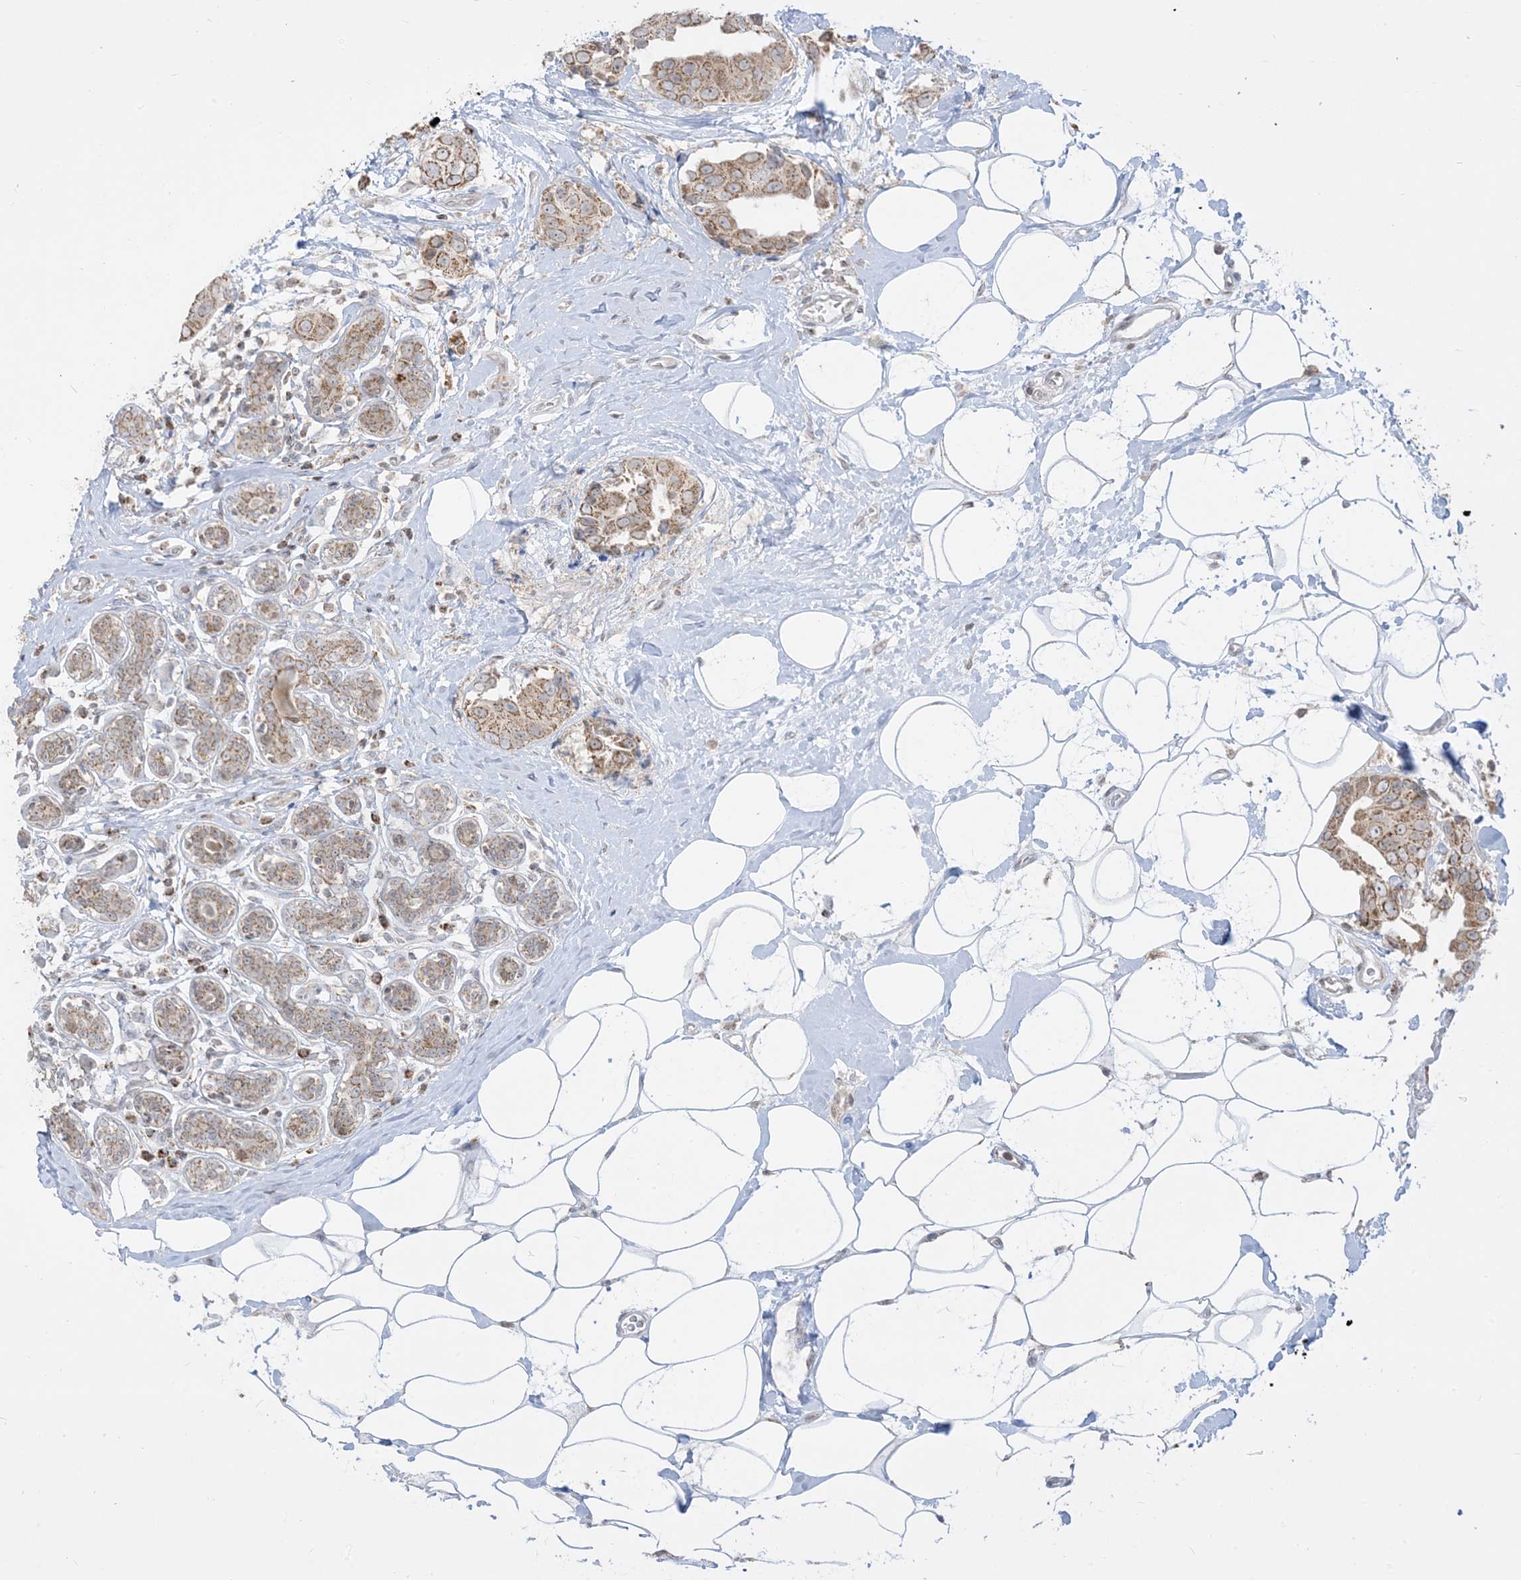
{"staining": {"intensity": "moderate", "quantity": ">75%", "location": "cytoplasmic/membranous"}, "tissue": "breast cancer", "cell_type": "Tumor cells", "image_type": "cancer", "snomed": [{"axis": "morphology", "description": "Normal tissue, NOS"}, {"axis": "morphology", "description": "Duct carcinoma"}, {"axis": "topography", "description": "Breast"}], "caption": "DAB immunohistochemical staining of human breast infiltrating ductal carcinoma exhibits moderate cytoplasmic/membranous protein positivity in about >75% of tumor cells. Ihc stains the protein of interest in brown and the nuclei are stained blue.", "gene": "KANSL3", "patient": {"sex": "female", "age": 39}}